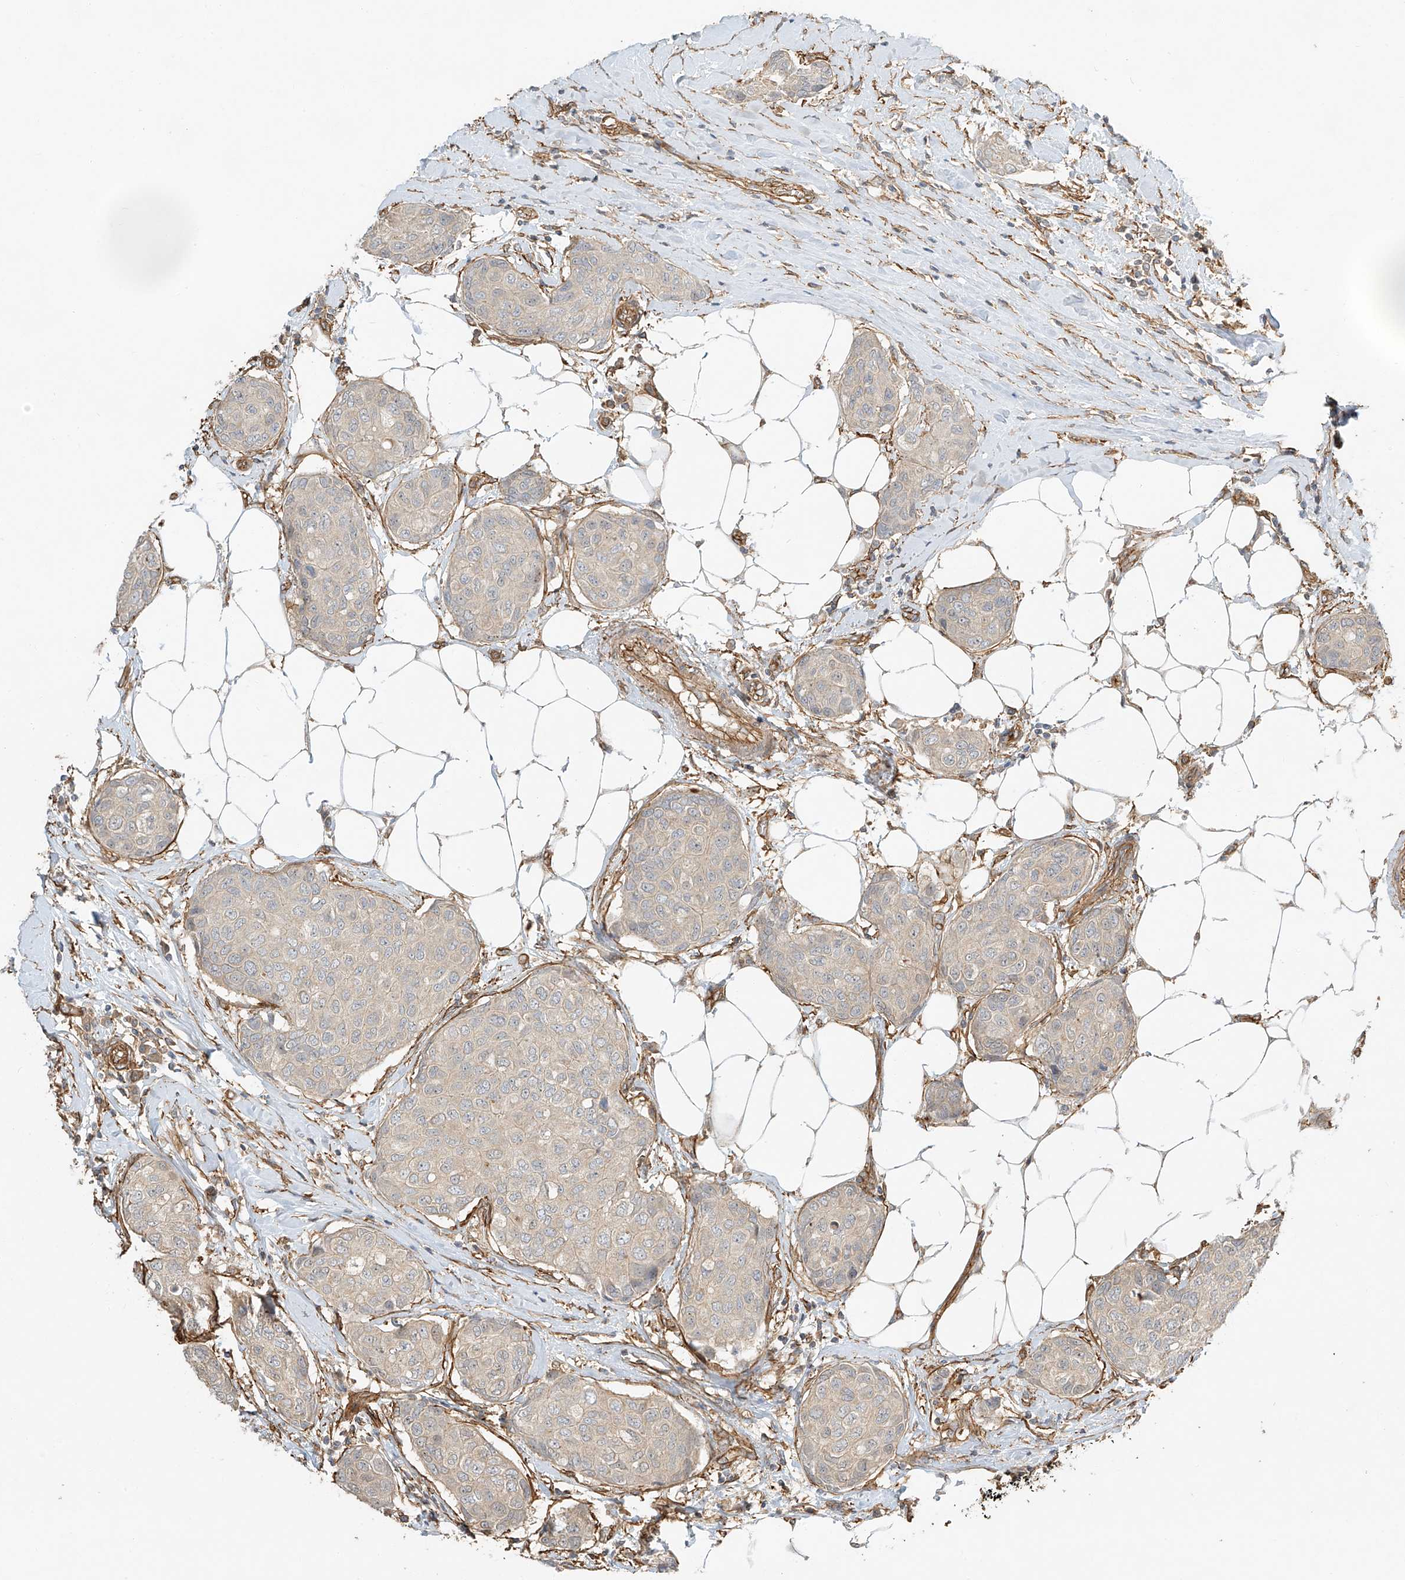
{"staining": {"intensity": "negative", "quantity": "none", "location": "none"}, "tissue": "breast cancer", "cell_type": "Tumor cells", "image_type": "cancer", "snomed": [{"axis": "morphology", "description": "Duct carcinoma"}, {"axis": "topography", "description": "Breast"}], "caption": "IHC of human breast cancer (invasive ductal carcinoma) demonstrates no positivity in tumor cells. (DAB IHC with hematoxylin counter stain).", "gene": "CSMD3", "patient": {"sex": "female", "age": 80}}